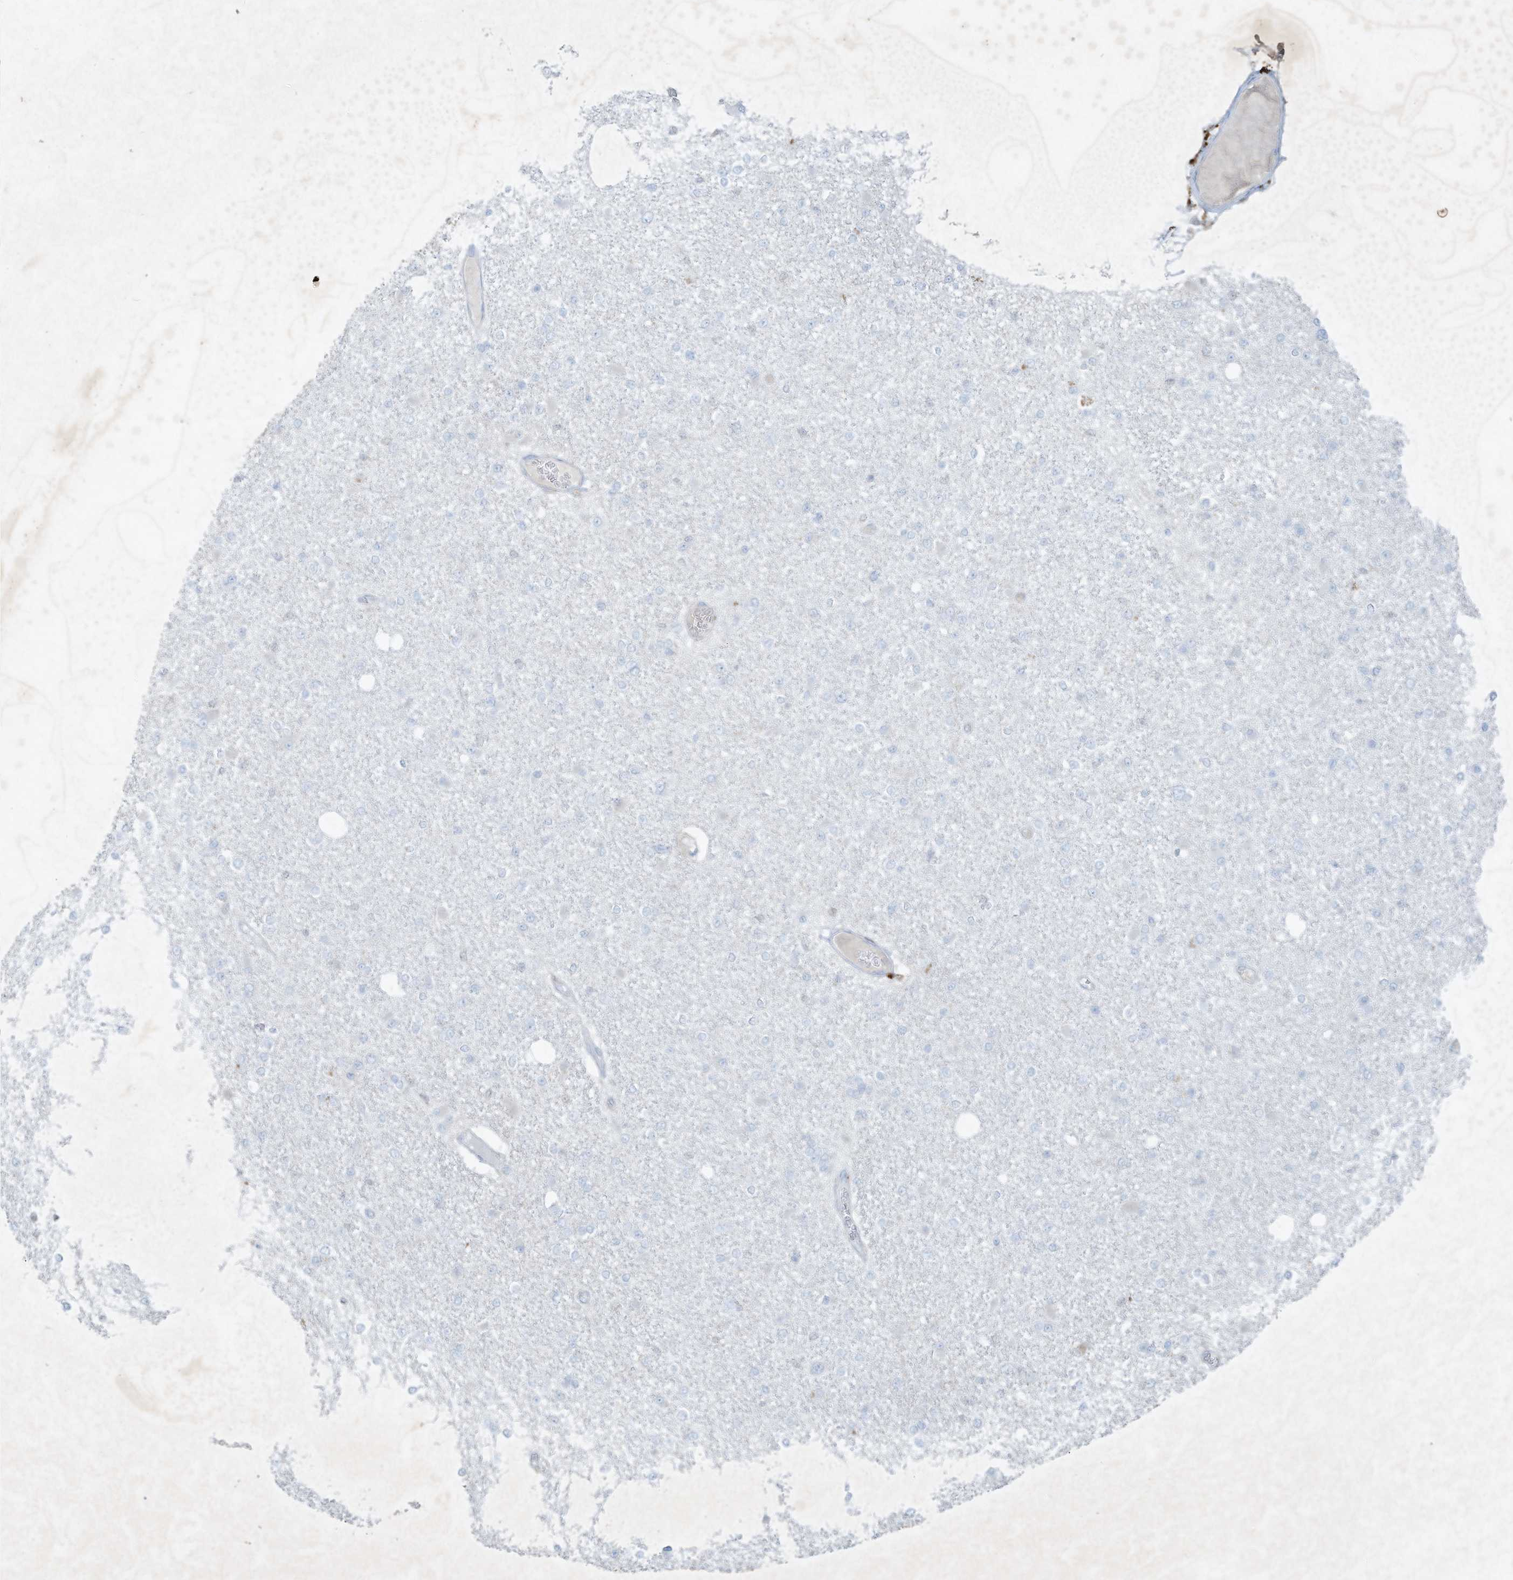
{"staining": {"intensity": "negative", "quantity": "none", "location": "none"}, "tissue": "glioma", "cell_type": "Tumor cells", "image_type": "cancer", "snomed": [{"axis": "morphology", "description": "Glioma, malignant, Low grade"}, {"axis": "topography", "description": "Brain"}], "caption": "Immunohistochemical staining of glioma displays no significant positivity in tumor cells. Brightfield microscopy of immunohistochemistry (IHC) stained with DAB (brown) and hematoxylin (blue), captured at high magnification.", "gene": "TUBE1", "patient": {"sex": "female", "age": 22}}